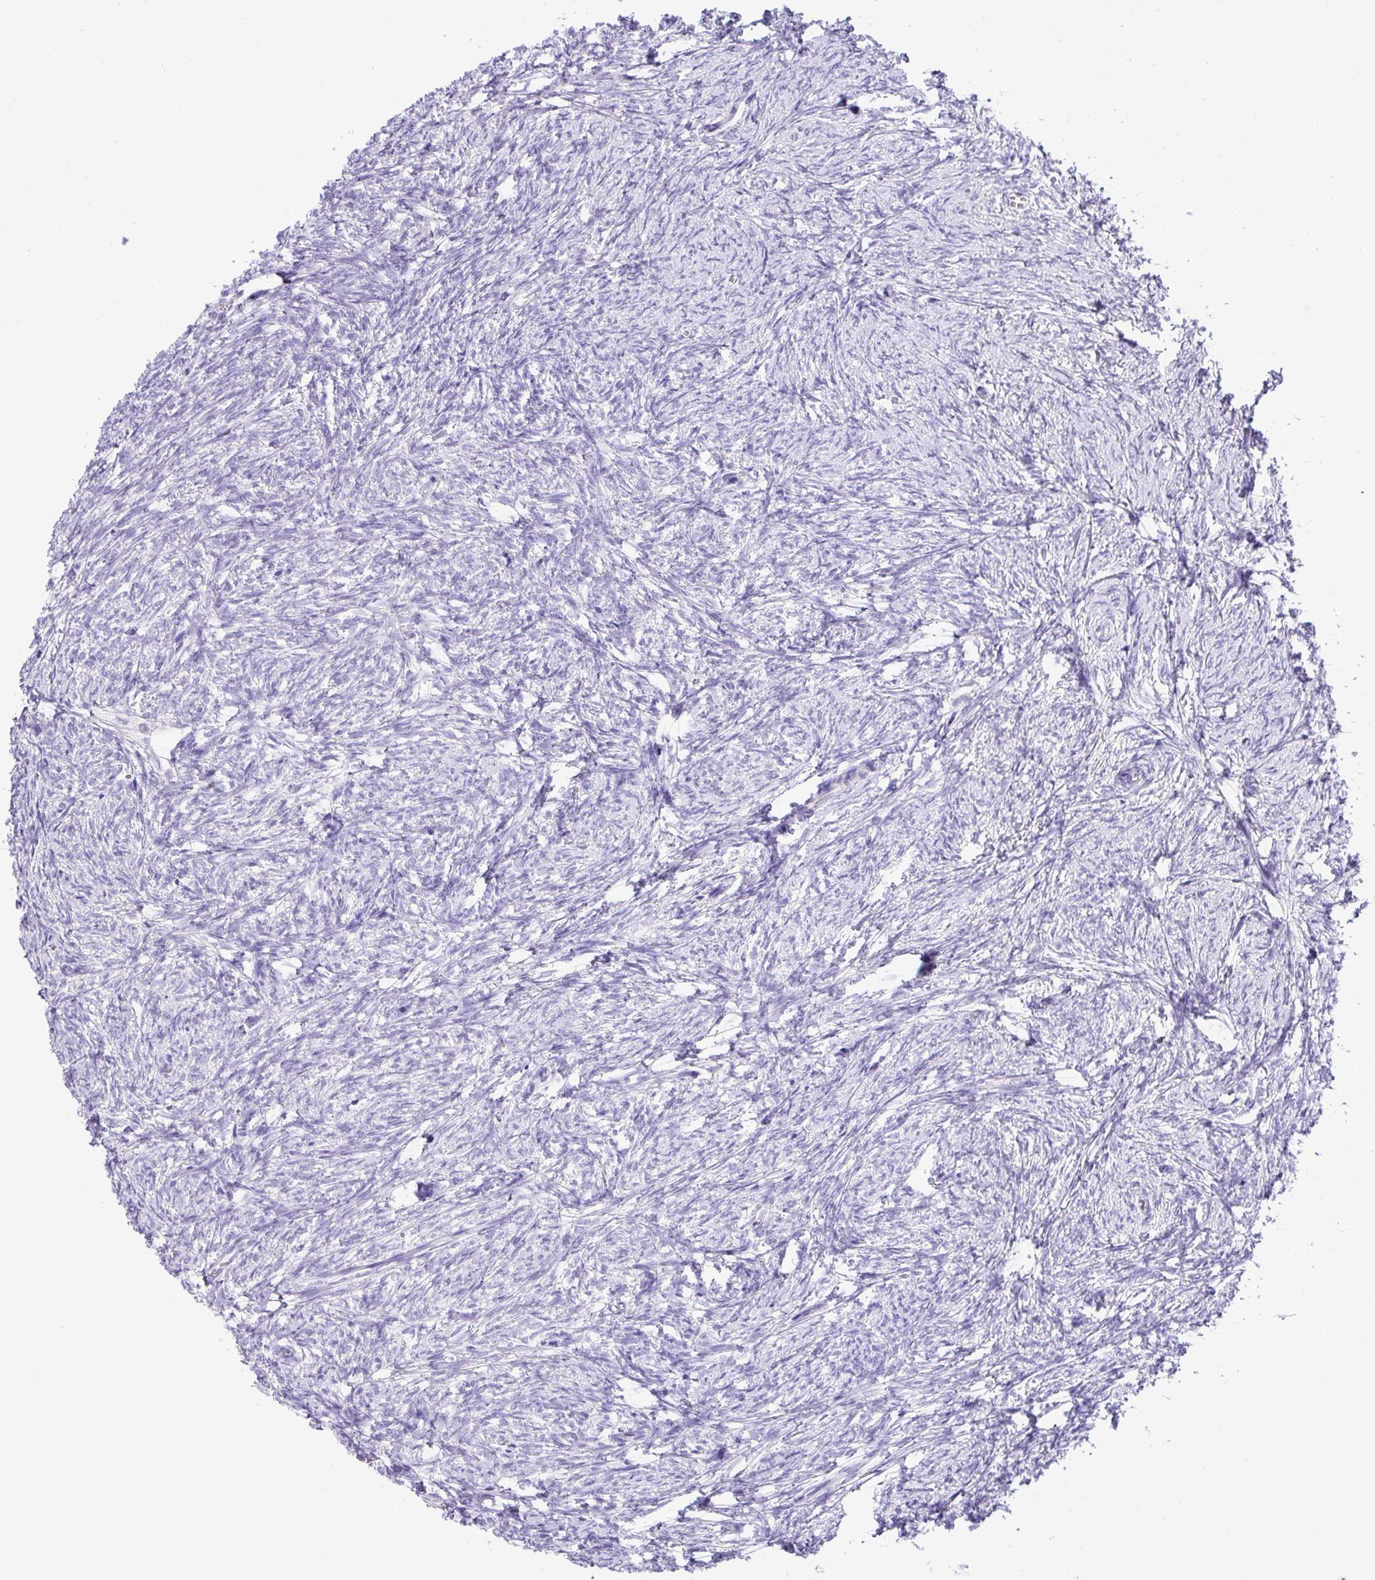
{"staining": {"intensity": "negative", "quantity": "none", "location": "none"}, "tissue": "ovary", "cell_type": "Follicle cells", "image_type": "normal", "snomed": [{"axis": "morphology", "description": "Normal tissue, NOS"}, {"axis": "topography", "description": "Ovary"}], "caption": "IHC histopathology image of normal ovary stained for a protein (brown), which demonstrates no staining in follicle cells.", "gene": "CA10", "patient": {"sex": "female", "age": 41}}